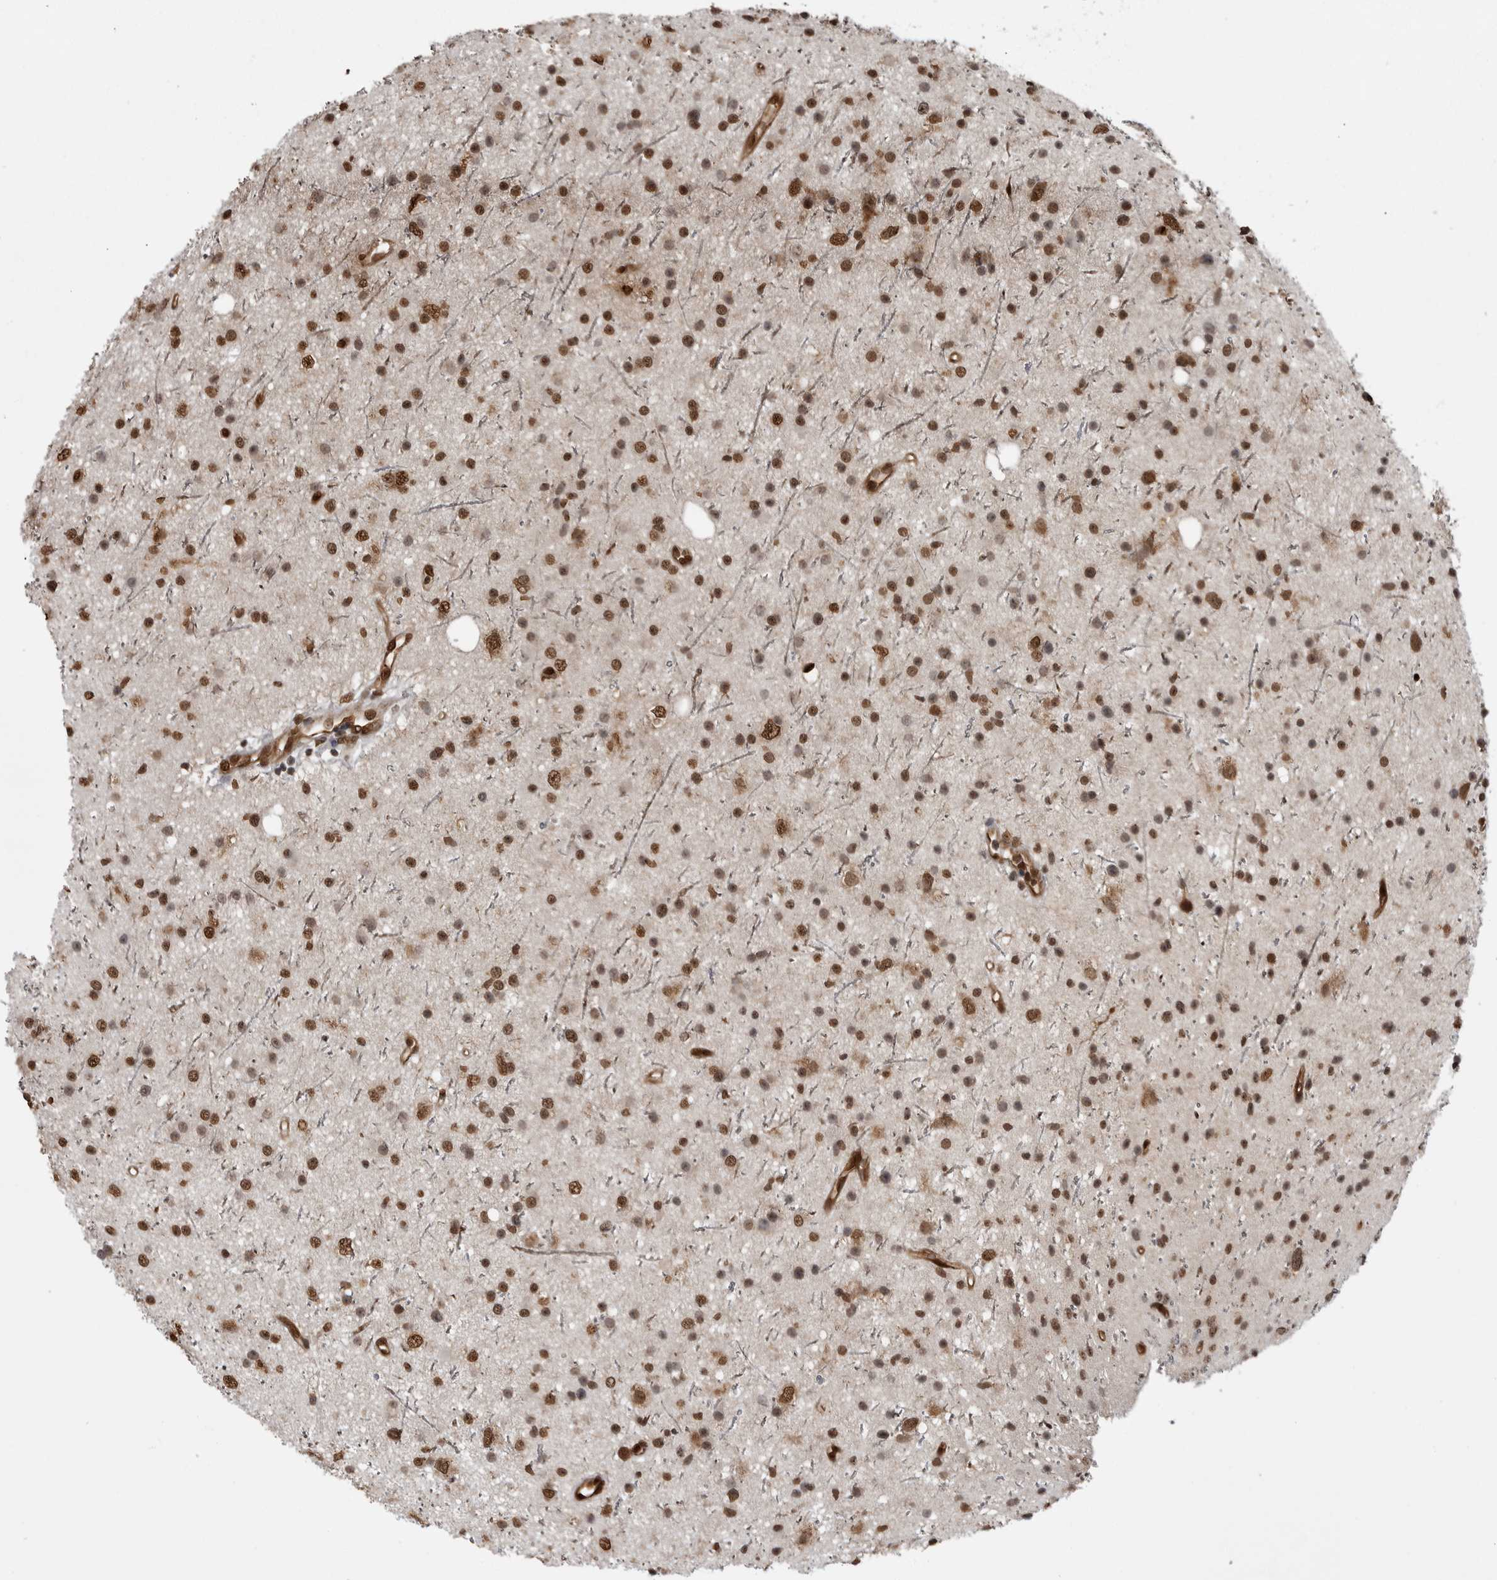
{"staining": {"intensity": "moderate", "quantity": ">75%", "location": "nuclear"}, "tissue": "glioma", "cell_type": "Tumor cells", "image_type": "cancer", "snomed": [{"axis": "morphology", "description": "Glioma, malignant, Low grade"}, {"axis": "topography", "description": "Cerebral cortex"}], "caption": "Moderate nuclear staining is identified in about >75% of tumor cells in glioma.", "gene": "SMAD2", "patient": {"sex": "female", "age": 39}}